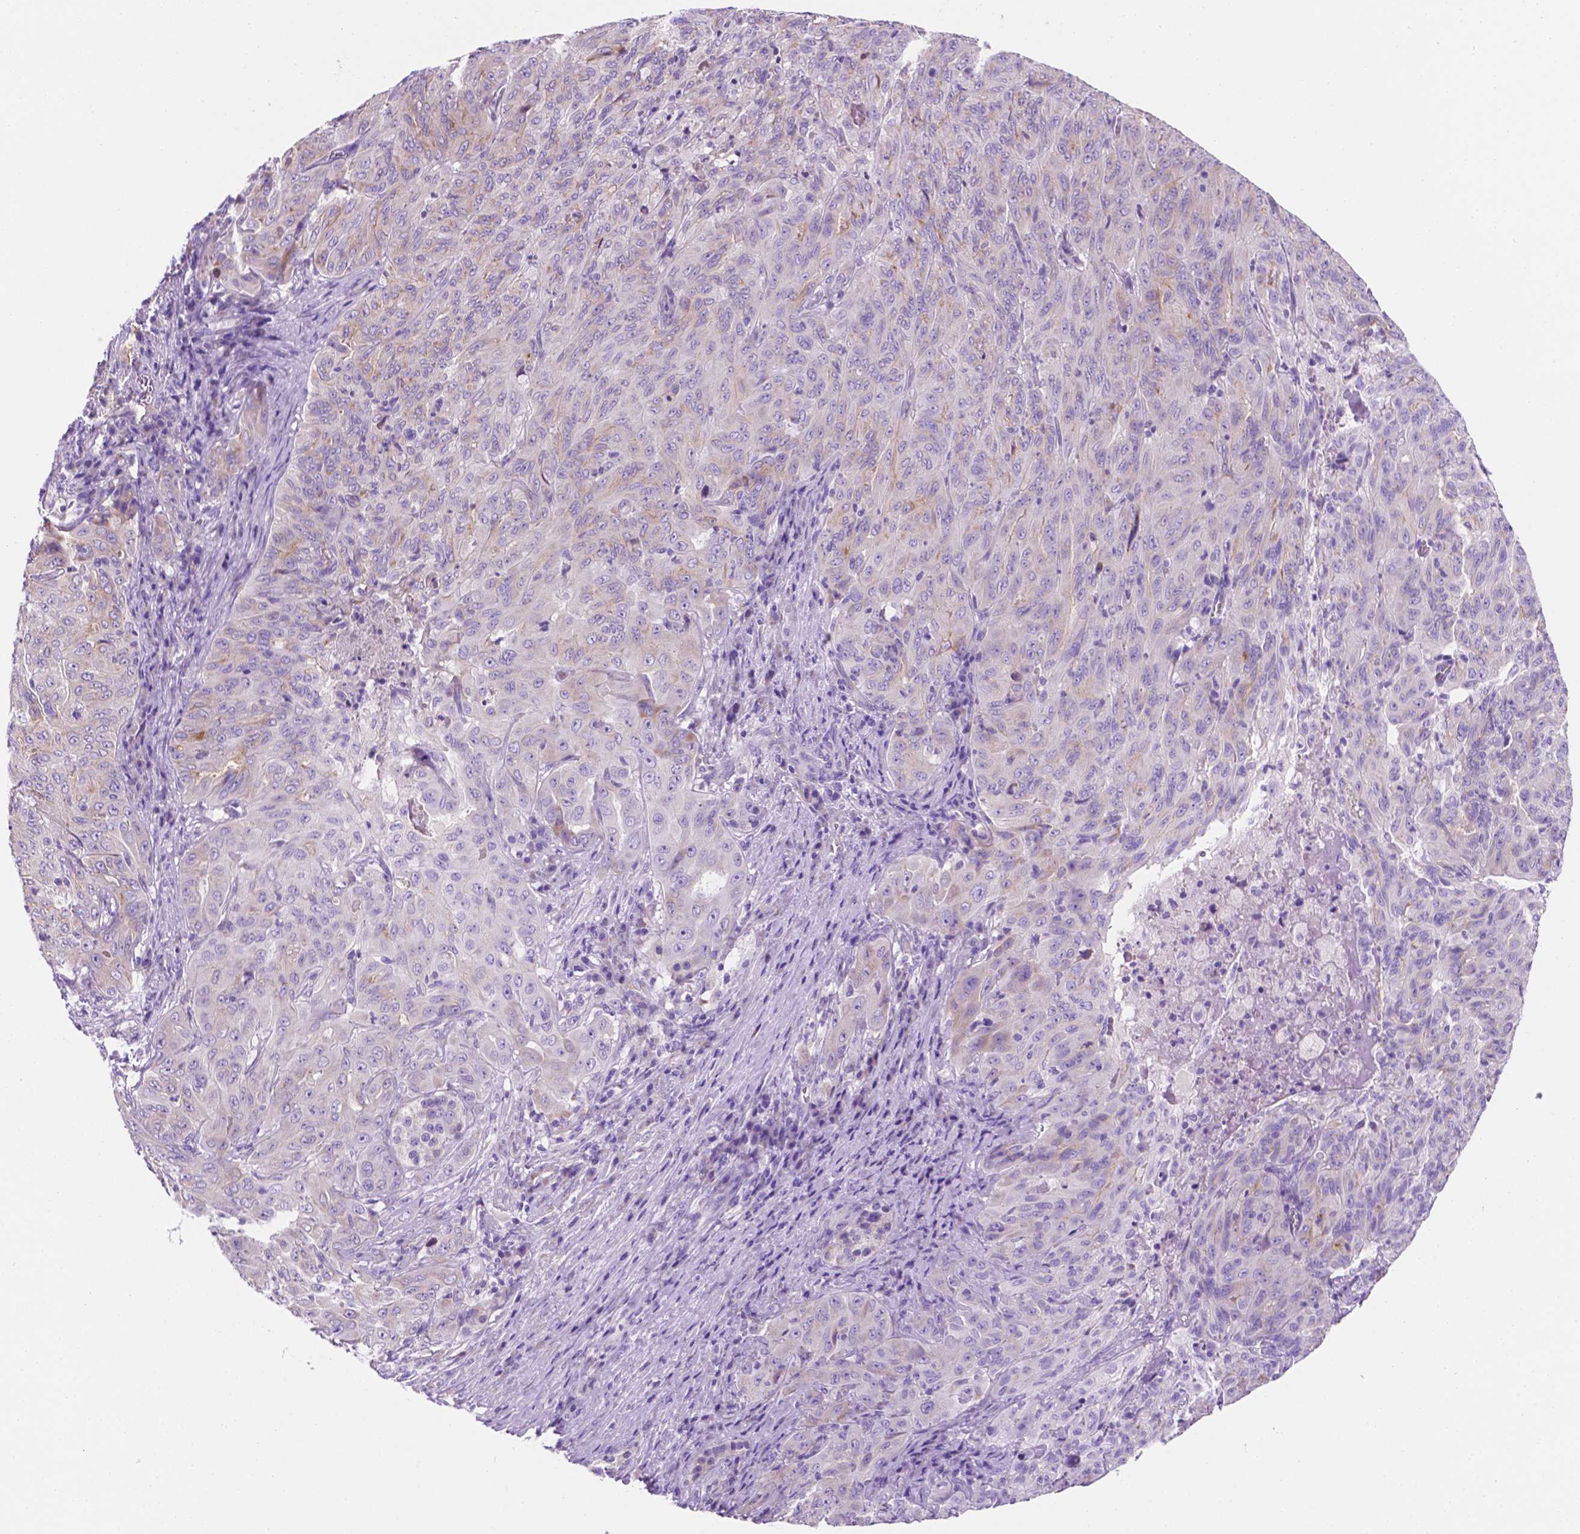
{"staining": {"intensity": "negative", "quantity": "none", "location": "none"}, "tissue": "pancreatic cancer", "cell_type": "Tumor cells", "image_type": "cancer", "snomed": [{"axis": "morphology", "description": "Adenocarcinoma, NOS"}, {"axis": "topography", "description": "Pancreas"}], "caption": "Immunohistochemical staining of adenocarcinoma (pancreatic) reveals no significant positivity in tumor cells.", "gene": "CEACAM7", "patient": {"sex": "male", "age": 63}}